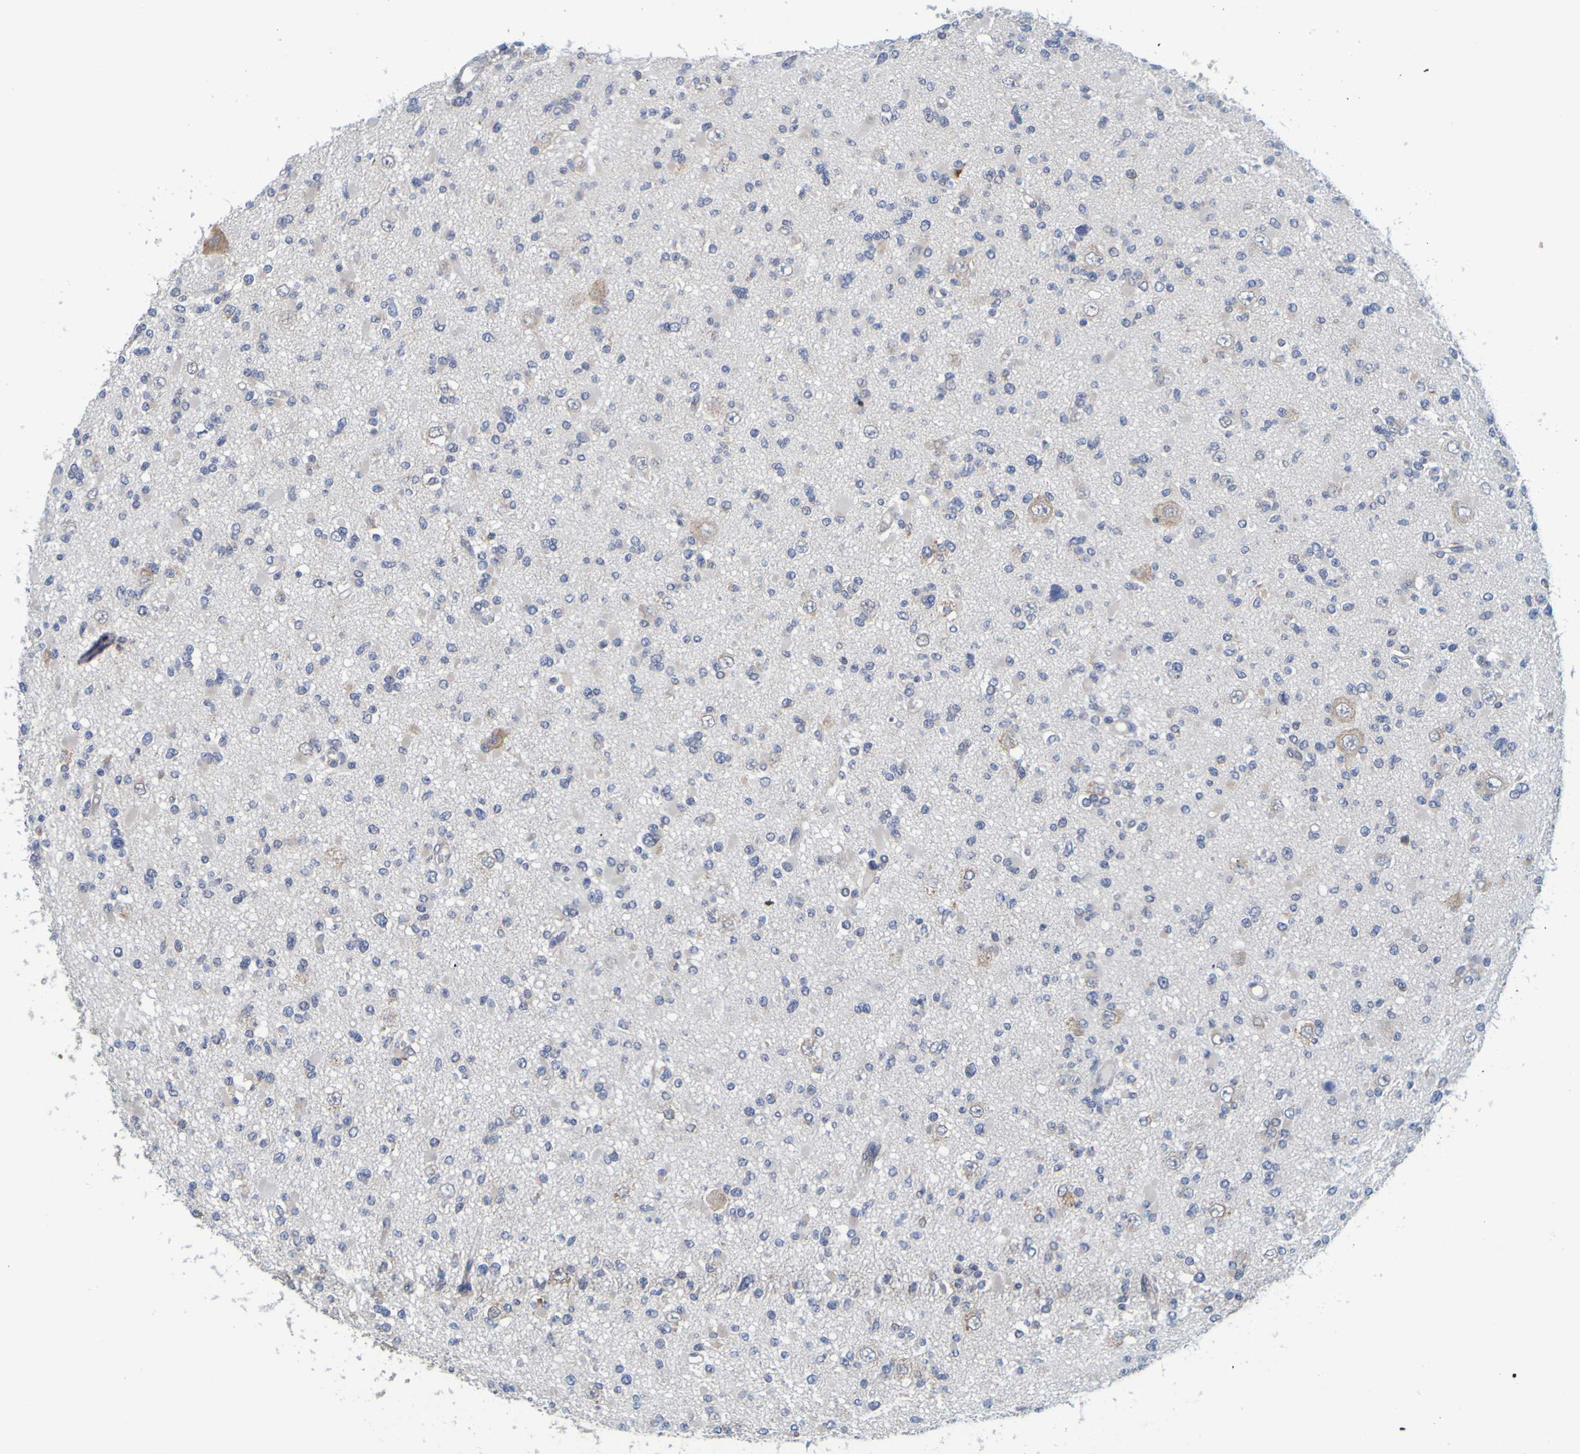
{"staining": {"intensity": "negative", "quantity": "none", "location": "none"}, "tissue": "glioma", "cell_type": "Tumor cells", "image_type": "cancer", "snomed": [{"axis": "morphology", "description": "Glioma, malignant, Low grade"}, {"axis": "topography", "description": "Brain"}], "caption": "Tumor cells are negative for protein expression in human malignant glioma (low-grade).", "gene": "SIL1", "patient": {"sex": "female", "age": 22}}